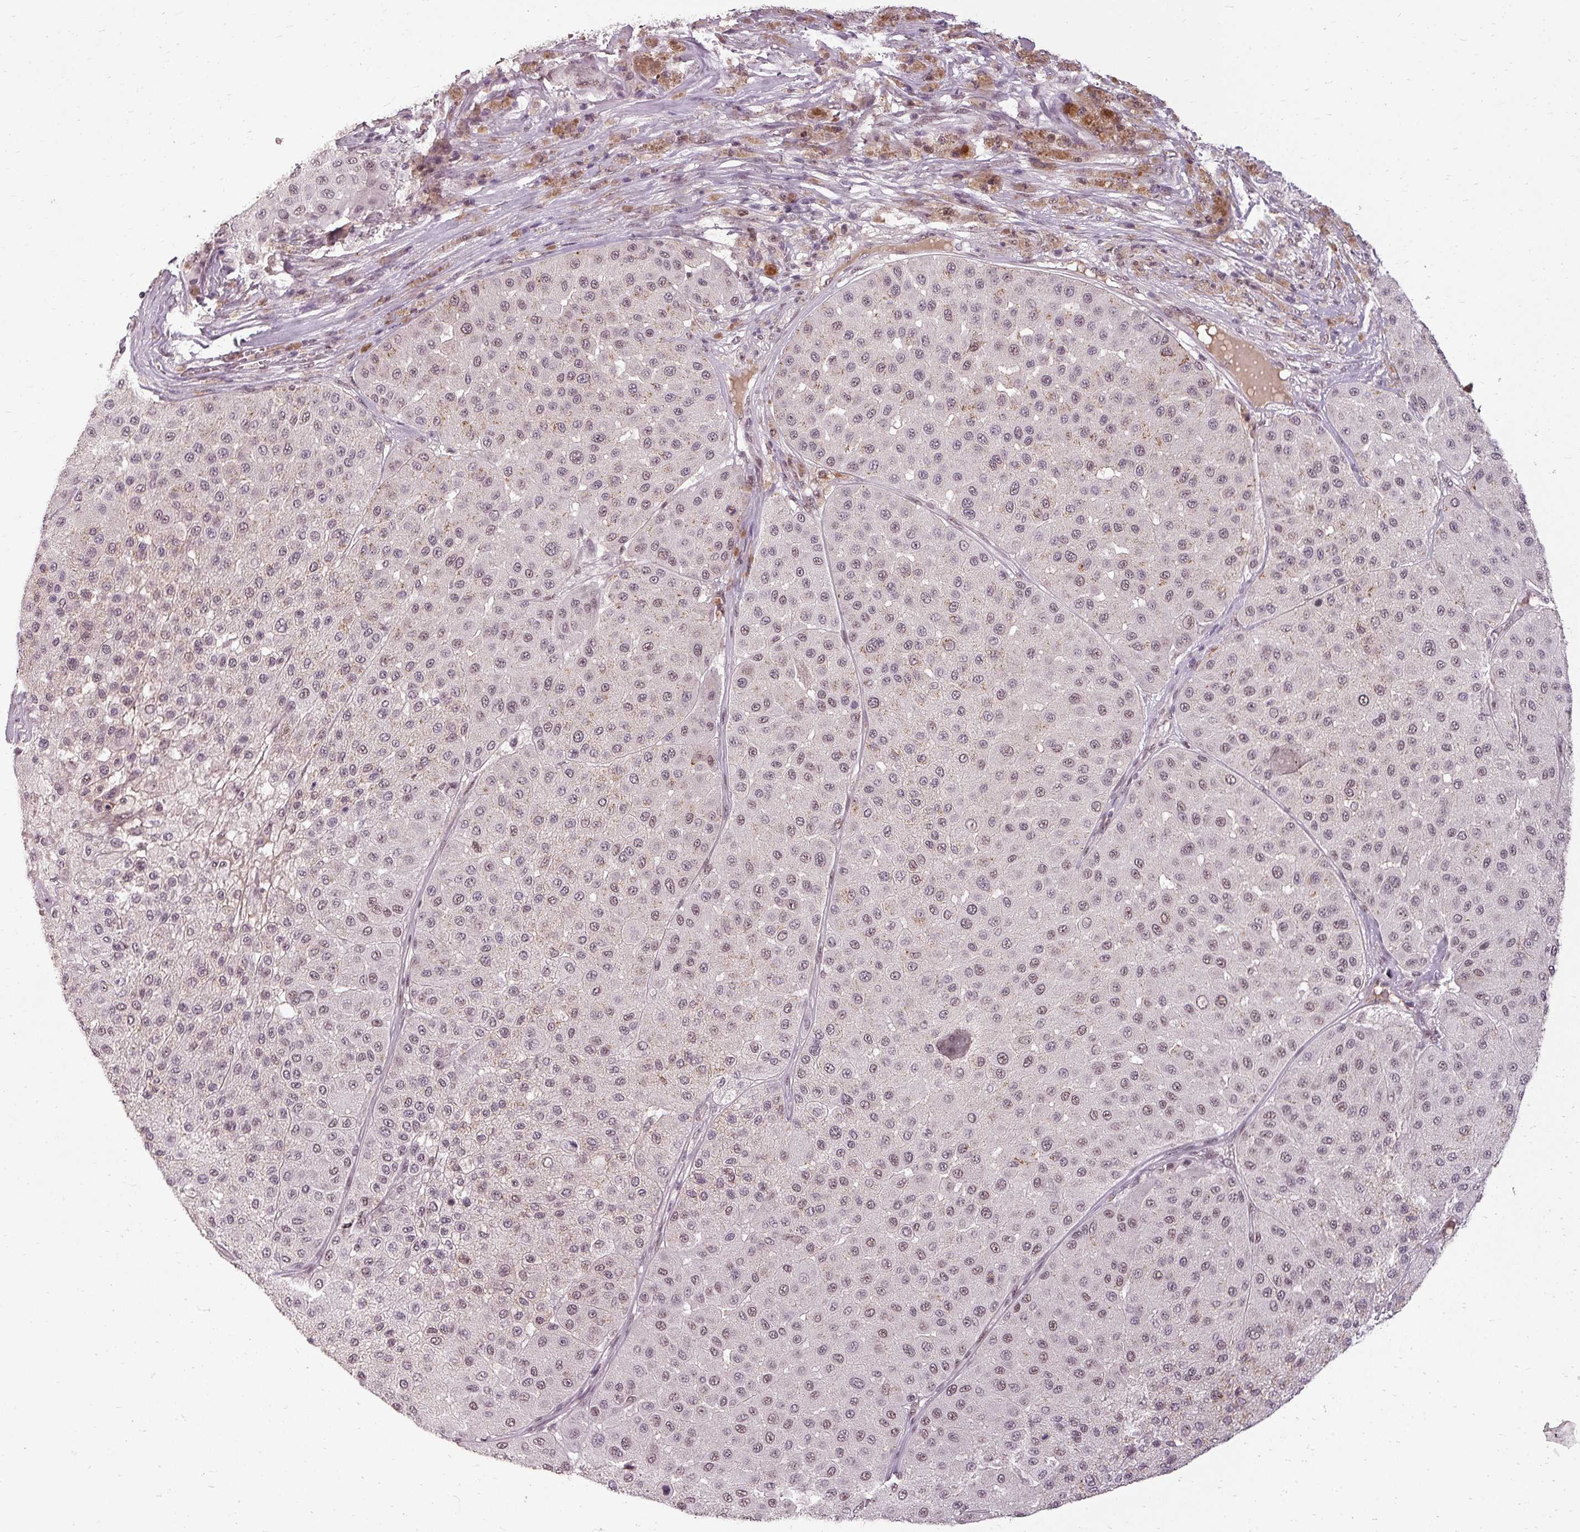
{"staining": {"intensity": "moderate", "quantity": "25%-75%", "location": "nuclear"}, "tissue": "melanoma", "cell_type": "Tumor cells", "image_type": "cancer", "snomed": [{"axis": "morphology", "description": "Malignant melanoma, Metastatic site"}, {"axis": "topography", "description": "Smooth muscle"}], "caption": "The photomicrograph shows a brown stain indicating the presence of a protein in the nuclear of tumor cells in melanoma. (Brightfield microscopy of DAB IHC at high magnification).", "gene": "BCAS3", "patient": {"sex": "male", "age": 41}}